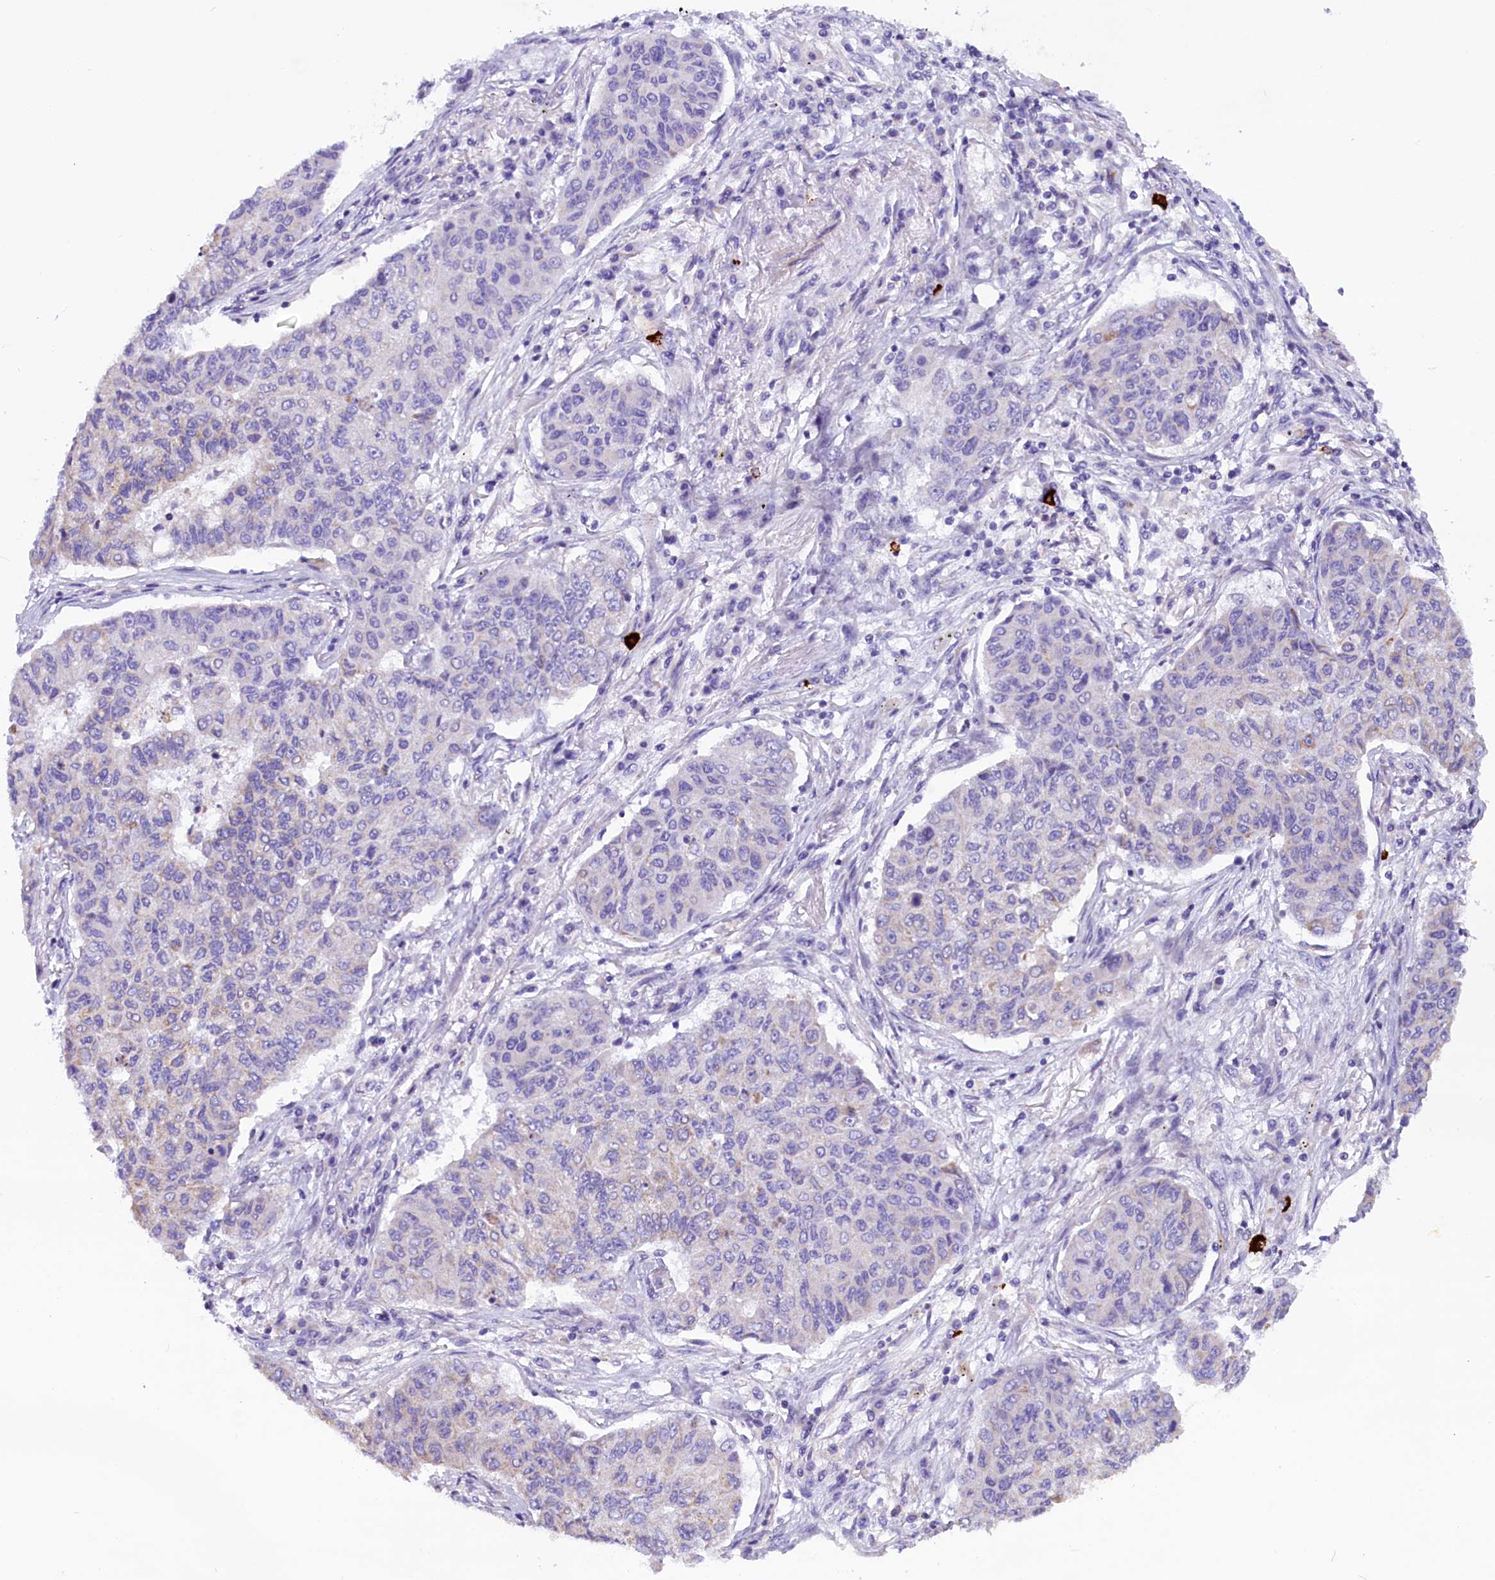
{"staining": {"intensity": "negative", "quantity": "none", "location": "none"}, "tissue": "lung cancer", "cell_type": "Tumor cells", "image_type": "cancer", "snomed": [{"axis": "morphology", "description": "Squamous cell carcinoma, NOS"}, {"axis": "topography", "description": "Lung"}], "caption": "Tumor cells are negative for protein expression in human squamous cell carcinoma (lung).", "gene": "RTTN", "patient": {"sex": "male", "age": 74}}